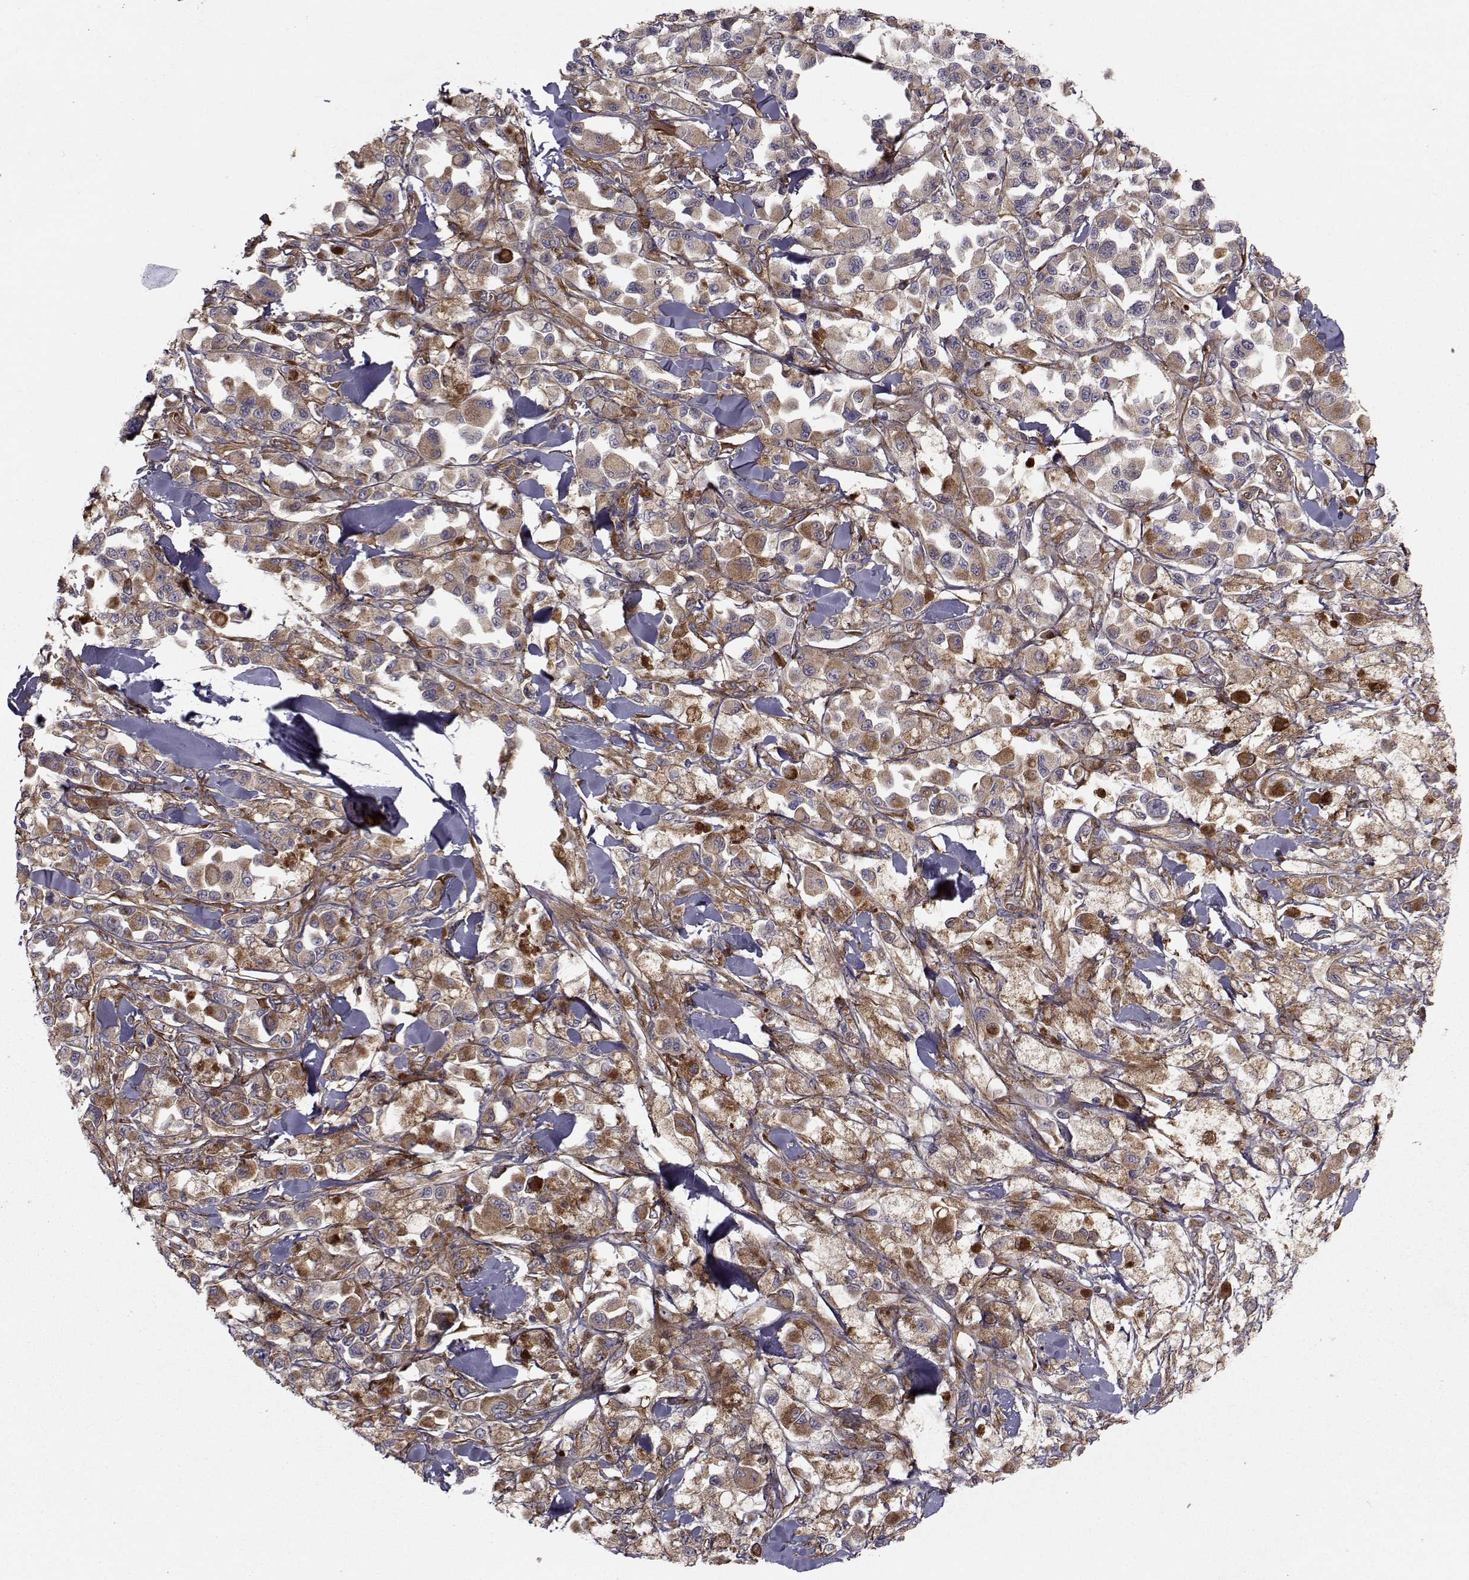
{"staining": {"intensity": "strong", "quantity": ">75%", "location": "cytoplasmic/membranous"}, "tissue": "melanoma", "cell_type": "Tumor cells", "image_type": "cancer", "snomed": [{"axis": "morphology", "description": "Malignant melanoma, NOS"}, {"axis": "topography", "description": "Skin"}], "caption": "Melanoma was stained to show a protein in brown. There is high levels of strong cytoplasmic/membranous expression in about >75% of tumor cells.", "gene": "TRIP10", "patient": {"sex": "female", "age": 58}}